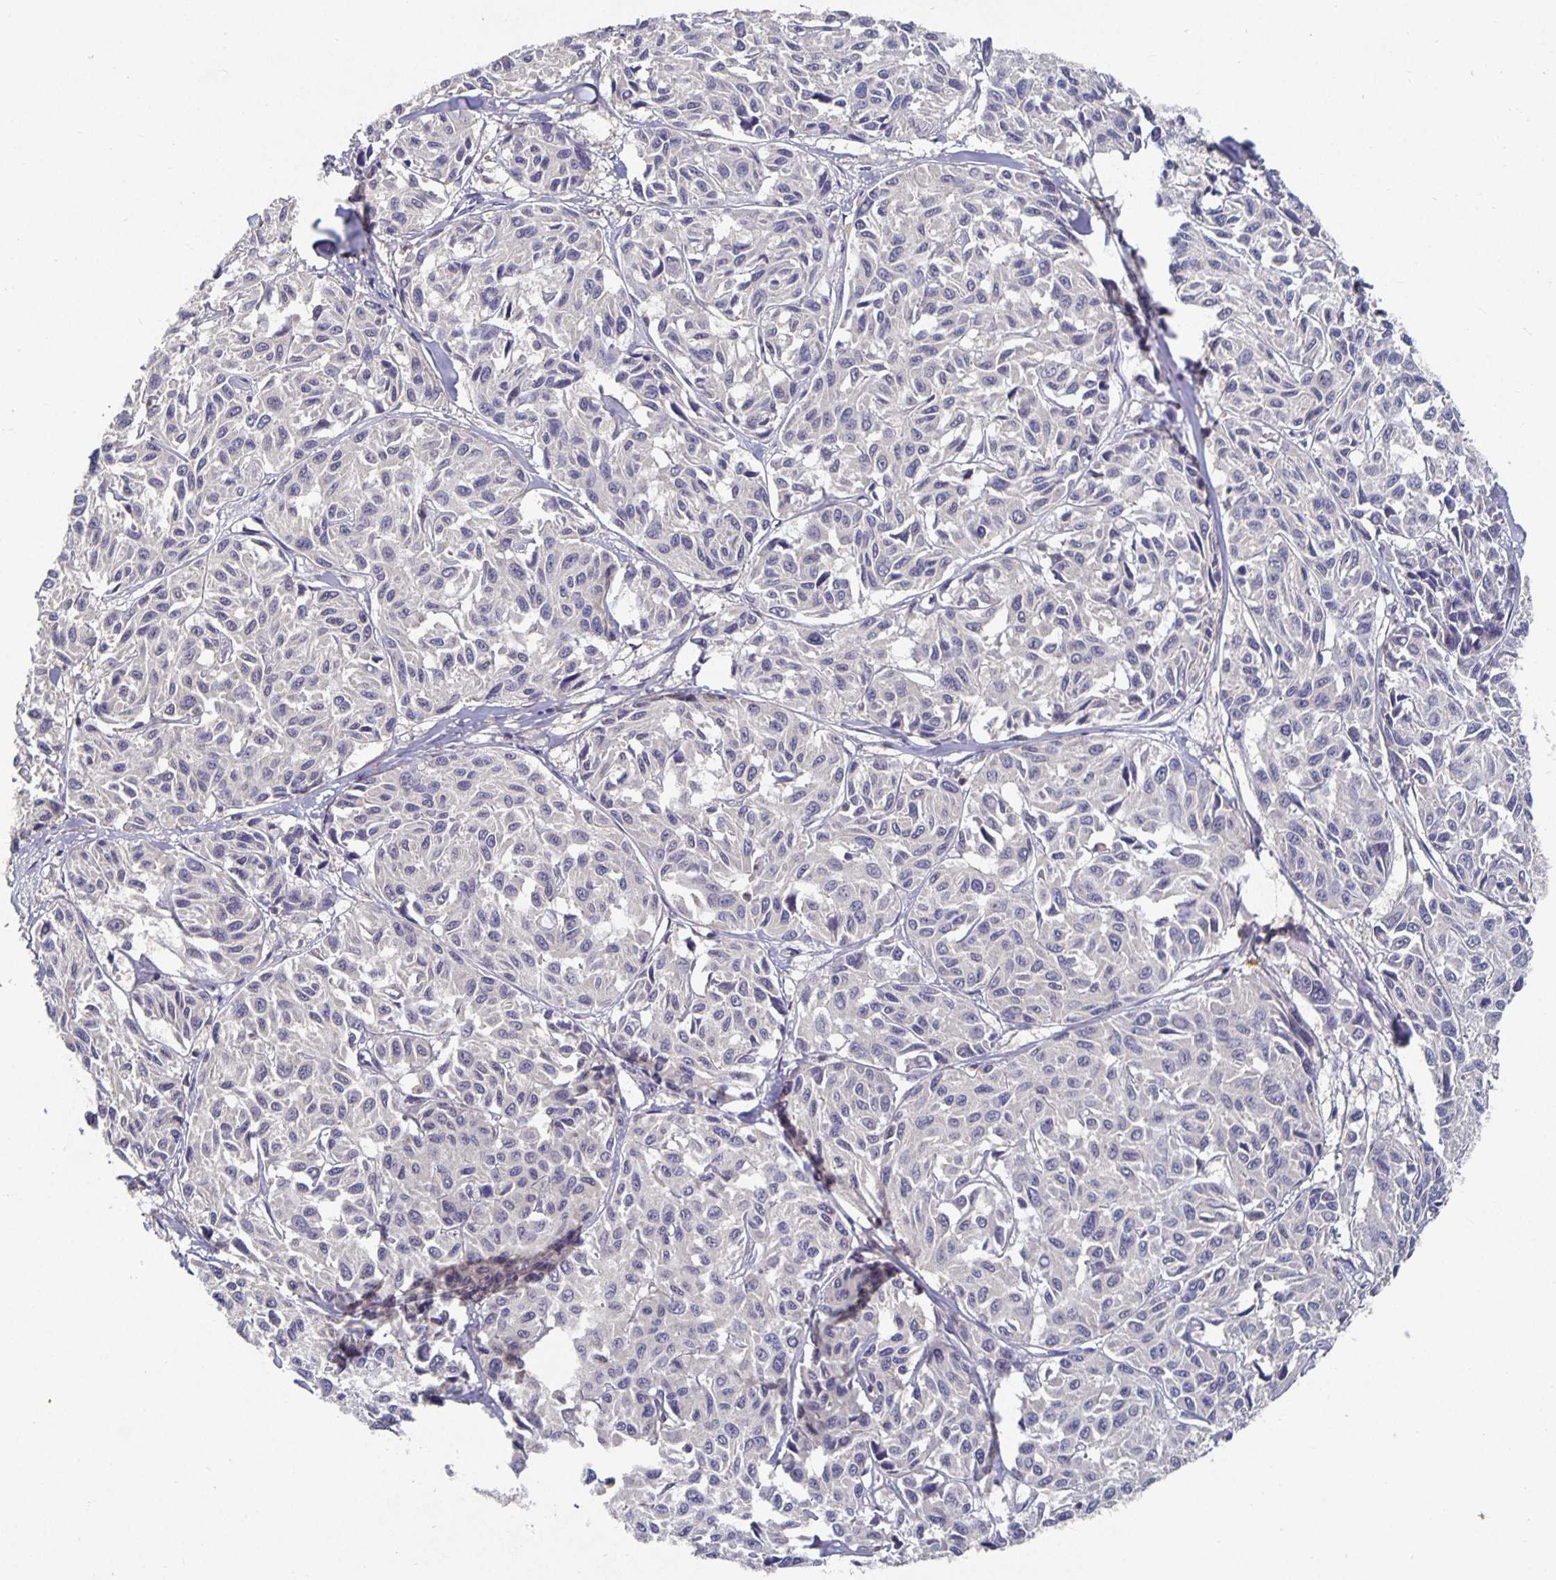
{"staining": {"intensity": "negative", "quantity": "none", "location": "none"}, "tissue": "melanoma", "cell_type": "Tumor cells", "image_type": "cancer", "snomed": [{"axis": "morphology", "description": "Malignant melanoma, NOS"}, {"axis": "topography", "description": "Skin"}], "caption": "This is a photomicrograph of immunohistochemistry staining of melanoma, which shows no staining in tumor cells. (Stains: DAB immunohistochemistry with hematoxylin counter stain, Microscopy: brightfield microscopy at high magnification).", "gene": "HEPN1", "patient": {"sex": "female", "age": 66}}